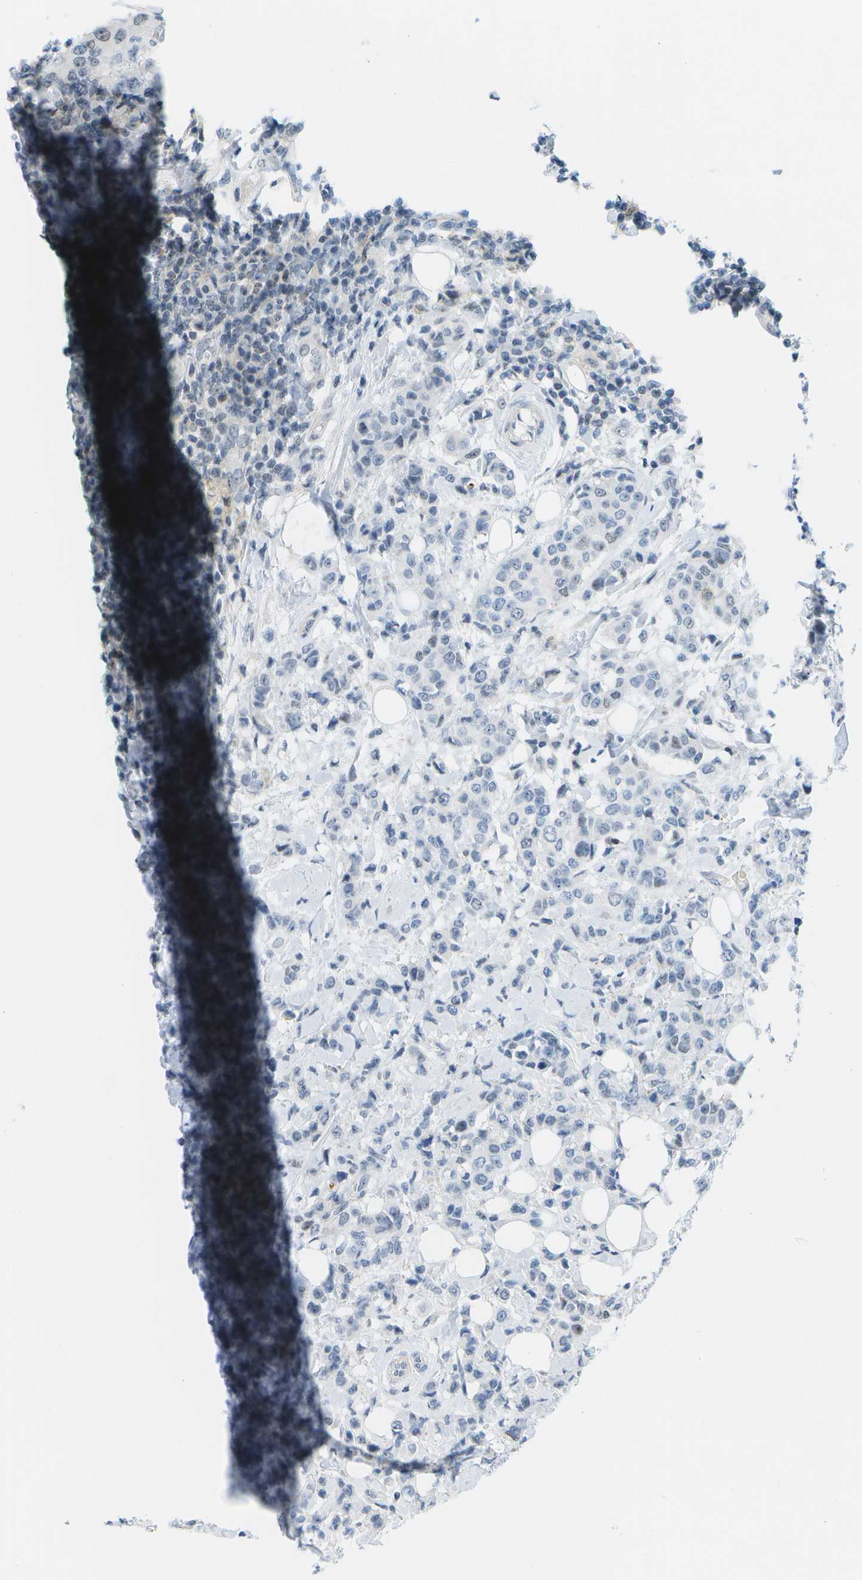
{"staining": {"intensity": "weak", "quantity": "<25%", "location": "nuclear"}, "tissue": "breast cancer", "cell_type": "Tumor cells", "image_type": "cancer", "snomed": [{"axis": "morphology", "description": "Duct carcinoma"}, {"axis": "topography", "description": "Breast"}], "caption": "An immunohistochemistry (IHC) photomicrograph of breast infiltrating ductal carcinoma is shown. There is no staining in tumor cells of breast infiltrating ductal carcinoma. (DAB (3,3'-diaminobenzidine) immunohistochemistry with hematoxylin counter stain).", "gene": "PITHD1", "patient": {"sex": "female", "age": 27}}